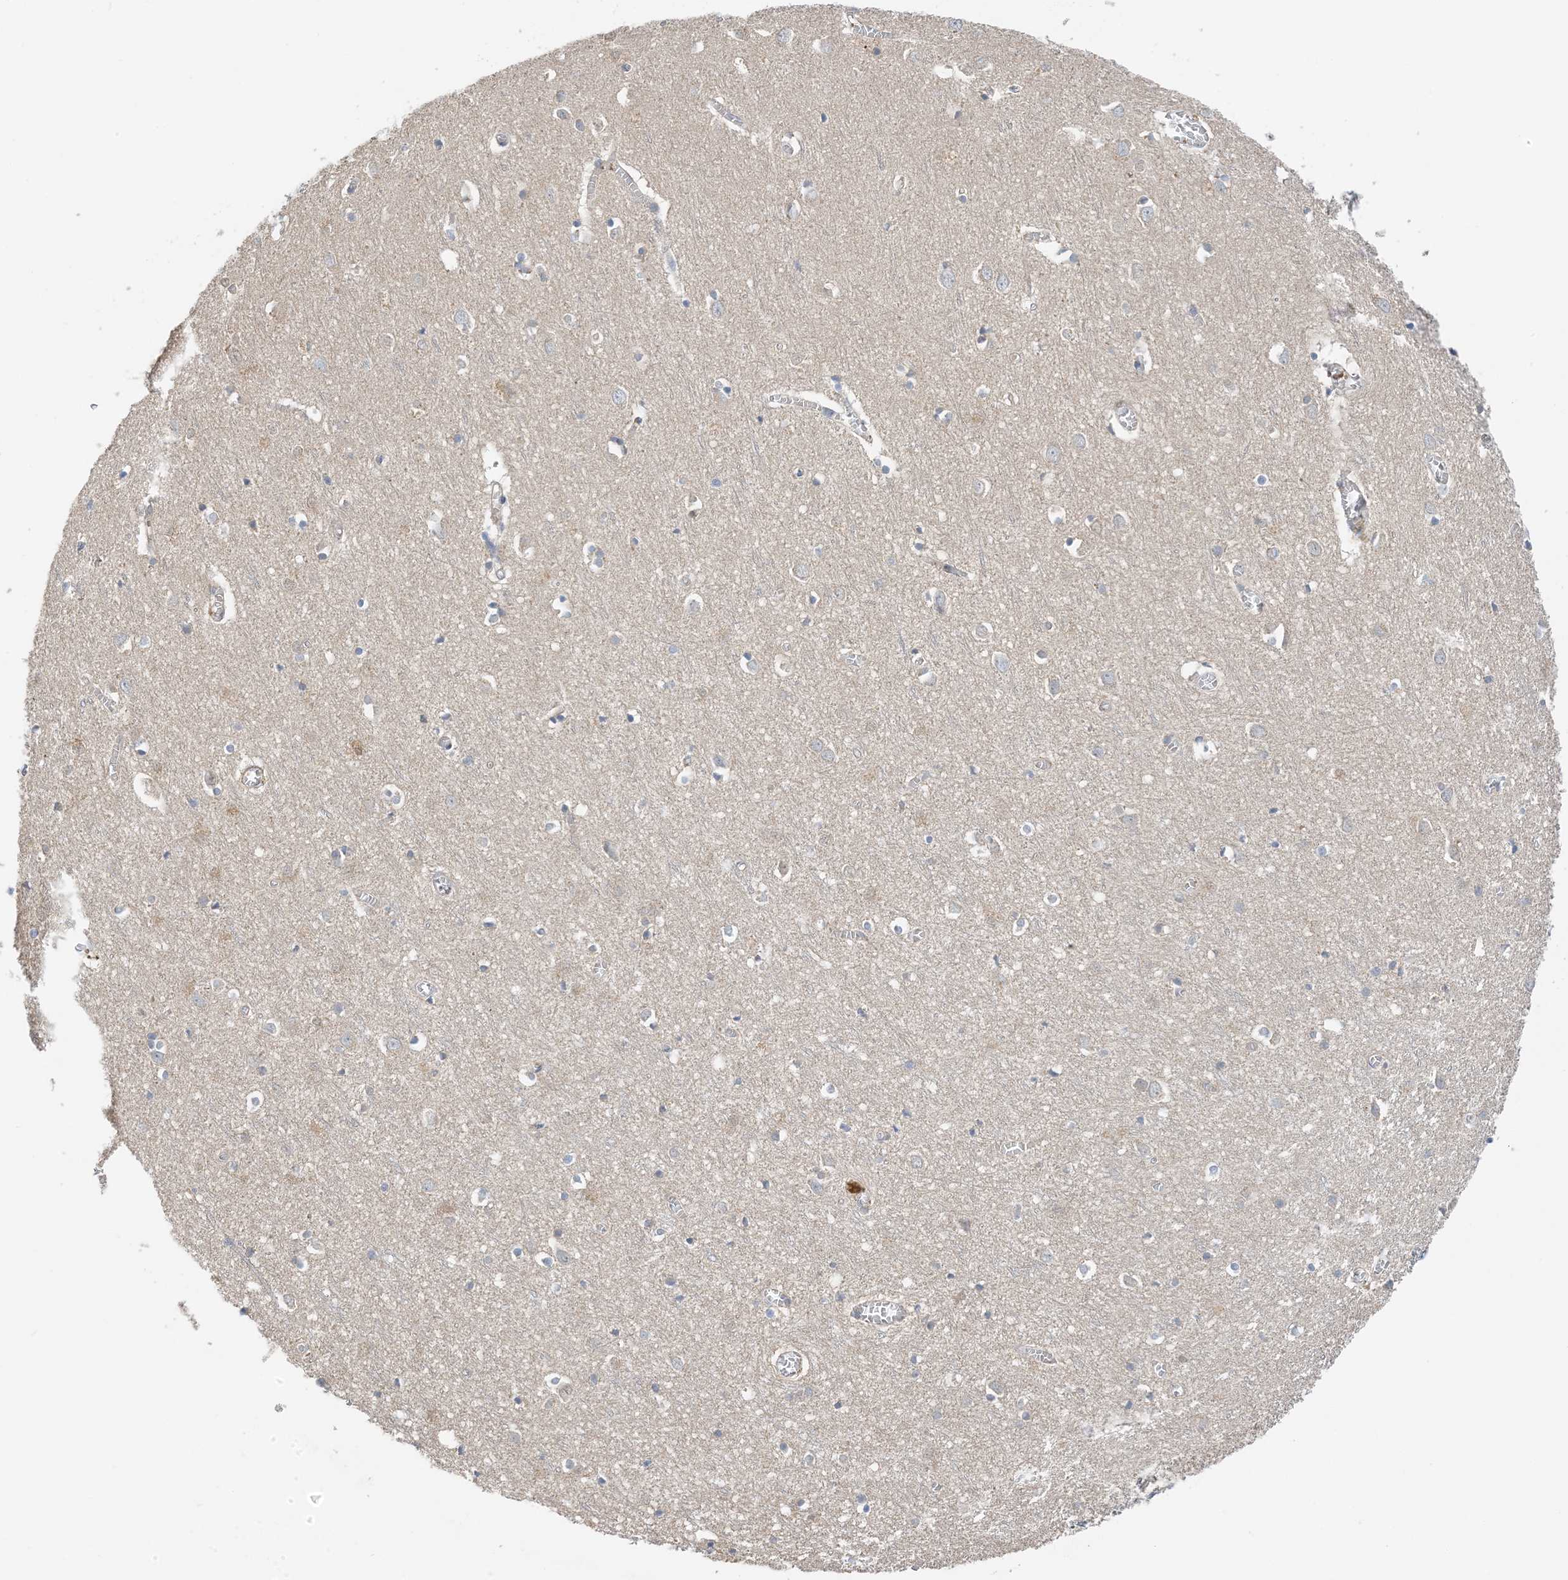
{"staining": {"intensity": "moderate", "quantity": "25%-75%", "location": "cytoplasmic/membranous"}, "tissue": "cerebral cortex", "cell_type": "Endothelial cells", "image_type": "normal", "snomed": [{"axis": "morphology", "description": "Normal tissue, NOS"}, {"axis": "topography", "description": "Cerebral cortex"}], "caption": "Moderate cytoplasmic/membranous staining for a protein is appreciated in approximately 25%-75% of endothelial cells of normal cerebral cortex using immunohistochemistry (IHC).", "gene": "KIFBP", "patient": {"sex": "female", "age": 64}}